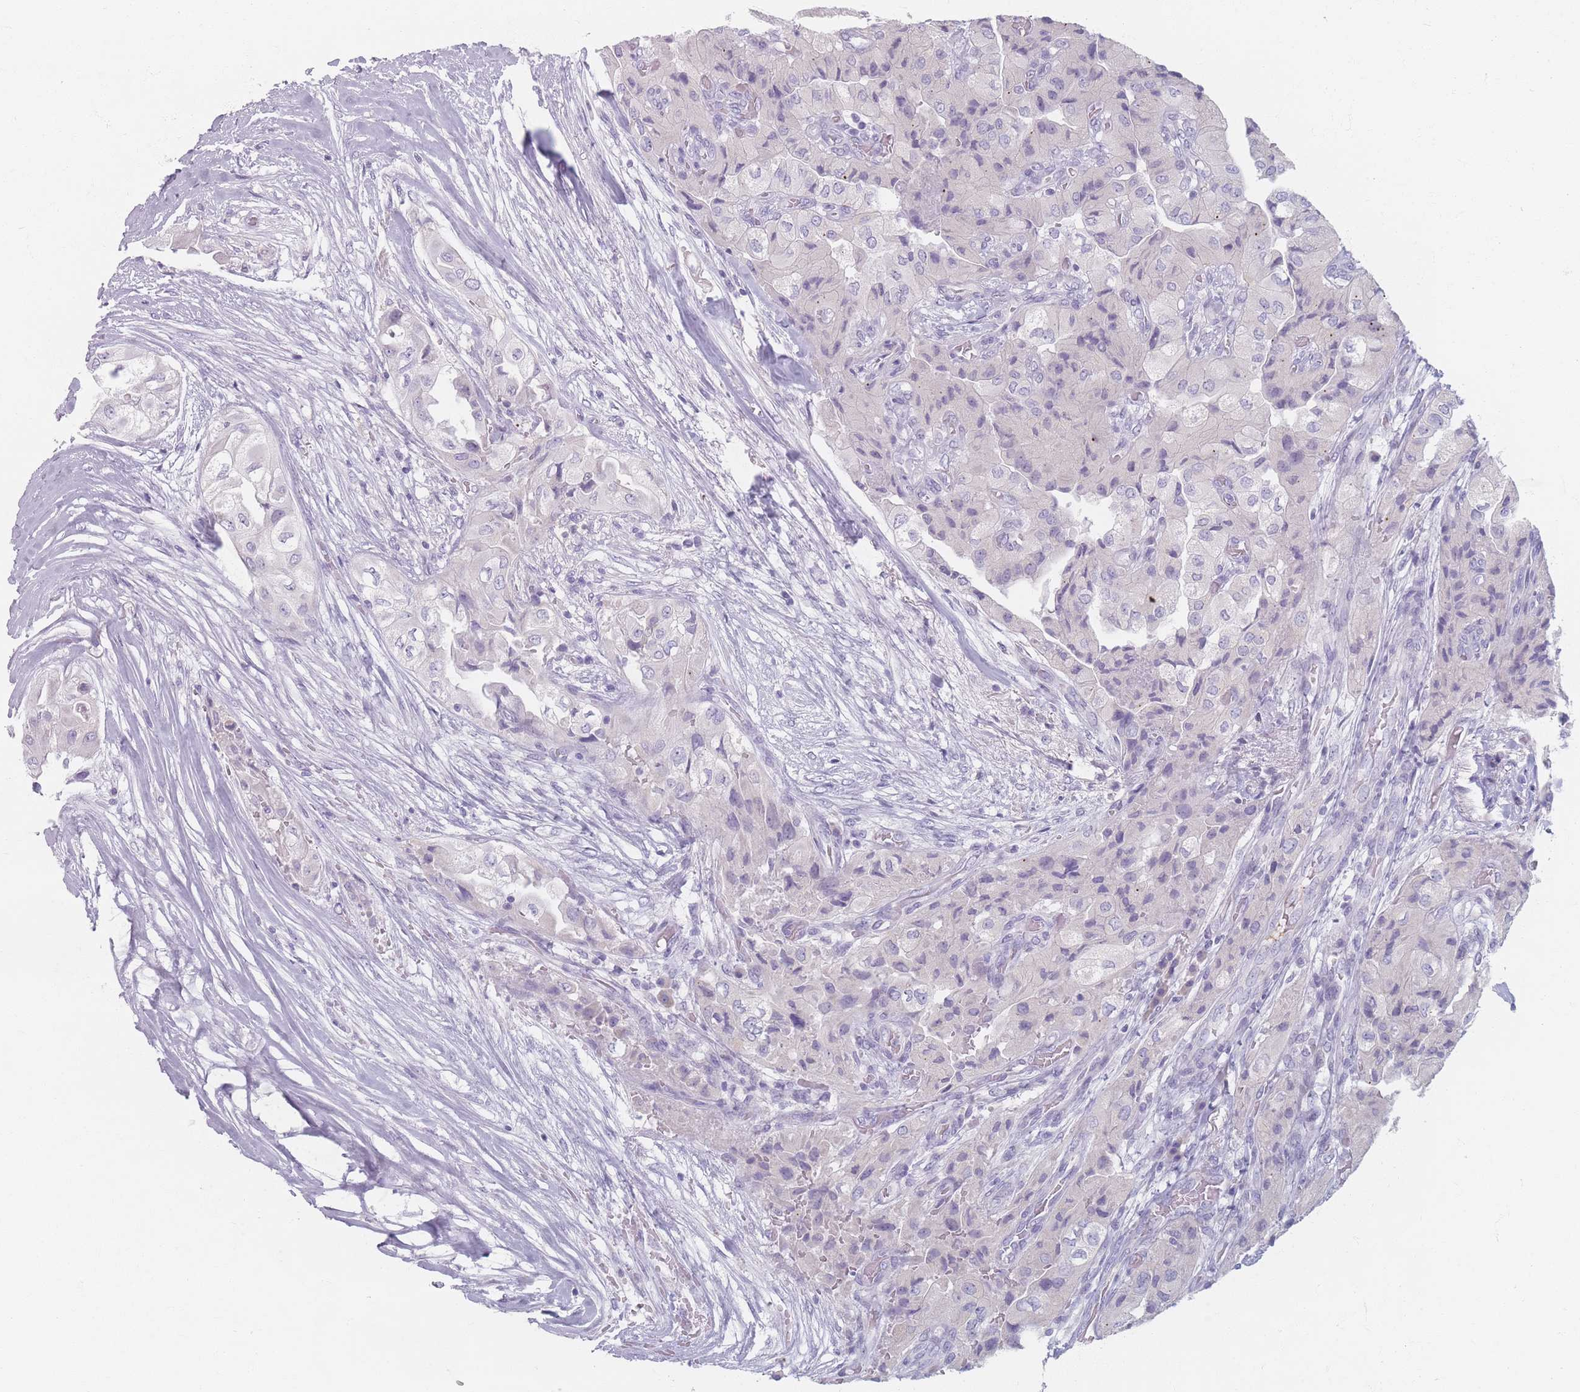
{"staining": {"intensity": "negative", "quantity": "none", "location": "none"}, "tissue": "head and neck cancer", "cell_type": "Tumor cells", "image_type": "cancer", "snomed": [{"axis": "morphology", "description": "Adenocarcinoma, NOS"}, {"axis": "topography", "description": "Head-Neck"}], "caption": "High magnification brightfield microscopy of head and neck cancer stained with DAB (3,3'-diaminobenzidine) (brown) and counterstained with hematoxylin (blue): tumor cells show no significant expression. (DAB immunohistochemistry (IHC) visualized using brightfield microscopy, high magnification).", "gene": "PIGM", "patient": {"sex": "male", "age": 66}}